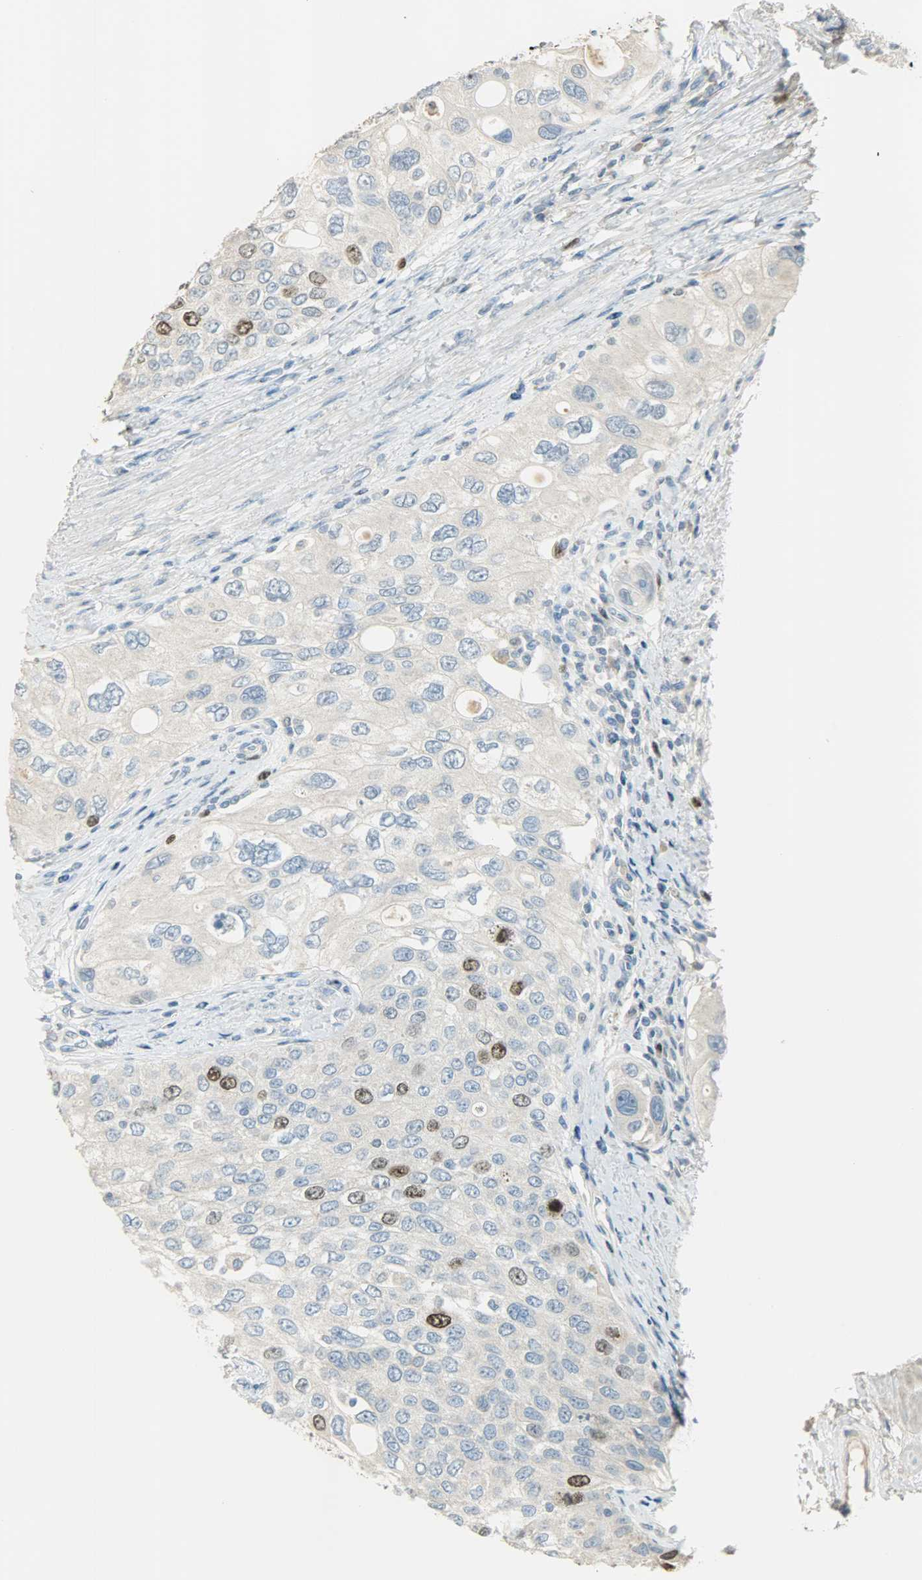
{"staining": {"intensity": "strong", "quantity": "<25%", "location": "nuclear"}, "tissue": "urothelial cancer", "cell_type": "Tumor cells", "image_type": "cancer", "snomed": [{"axis": "morphology", "description": "Urothelial carcinoma, High grade"}, {"axis": "topography", "description": "Urinary bladder"}], "caption": "Strong nuclear protein expression is present in about <25% of tumor cells in high-grade urothelial carcinoma. (Brightfield microscopy of DAB IHC at high magnification).", "gene": "TPX2", "patient": {"sex": "female", "age": 56}}